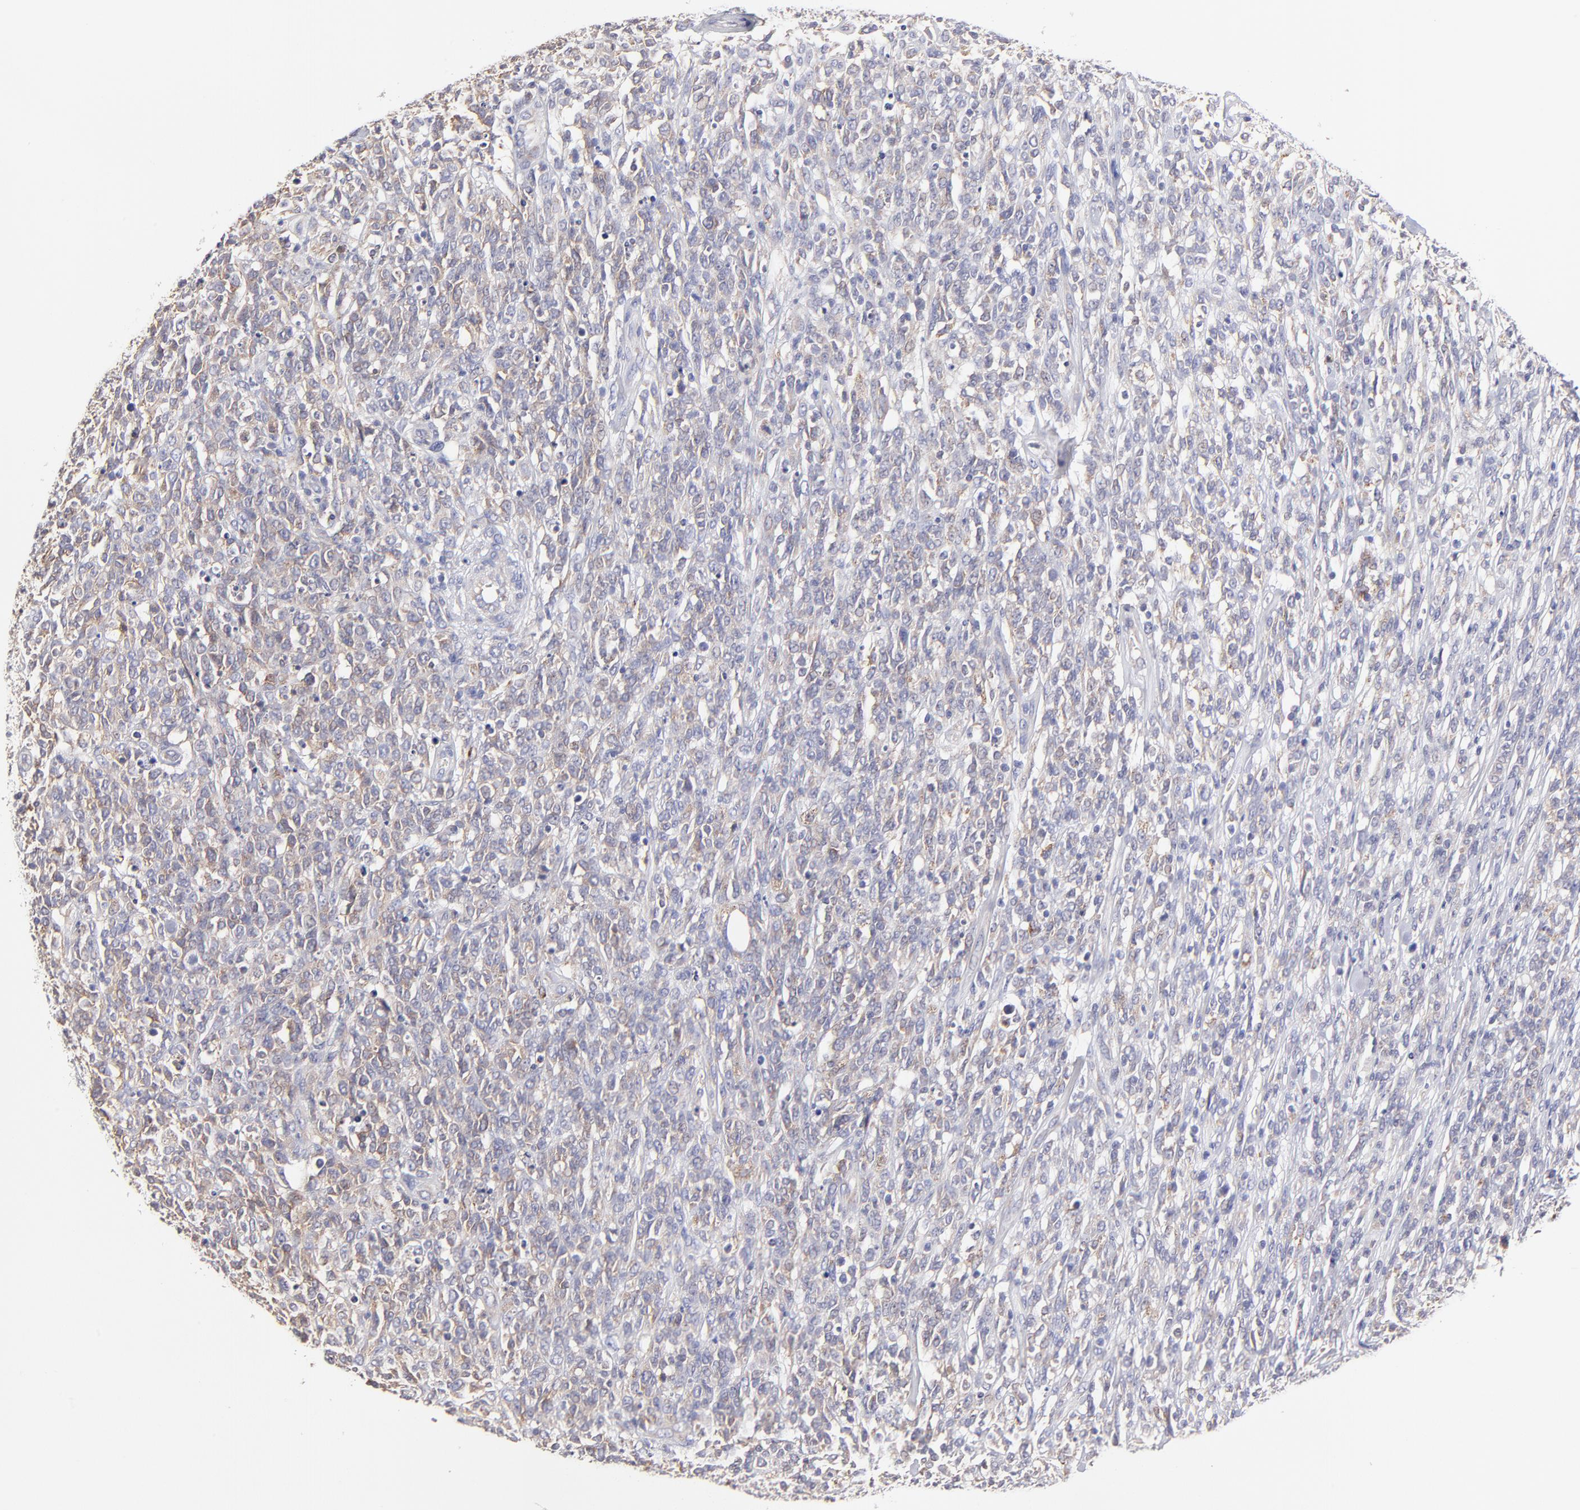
{"staining": {"intensity": "weak", "quantity": "25%-75%", "location": "cytoplasmic/membranous"}, "tissue": "lymphoma", "cell_type": "Tumor cells", "image_type": "cancer", "snomed": [{"axis": "morphology", "description": "Malignant lymphoma, non-Hodgkin's type, High grade"}, {"axis": "topography", "description": "Lymph node"}], "caption": "Immunohistochemistry (IHC) (DAB (3,3'-diaminobenzidine)) staining of malignant lymphoma, non-Hodgkin's type (high-grade) demonstrates weak cytoplasmic/membranous protein expression in about 25%-75% of tumor cells.", "gene": "GCSAM", "patient": {"sex": "female", "age": 73}}